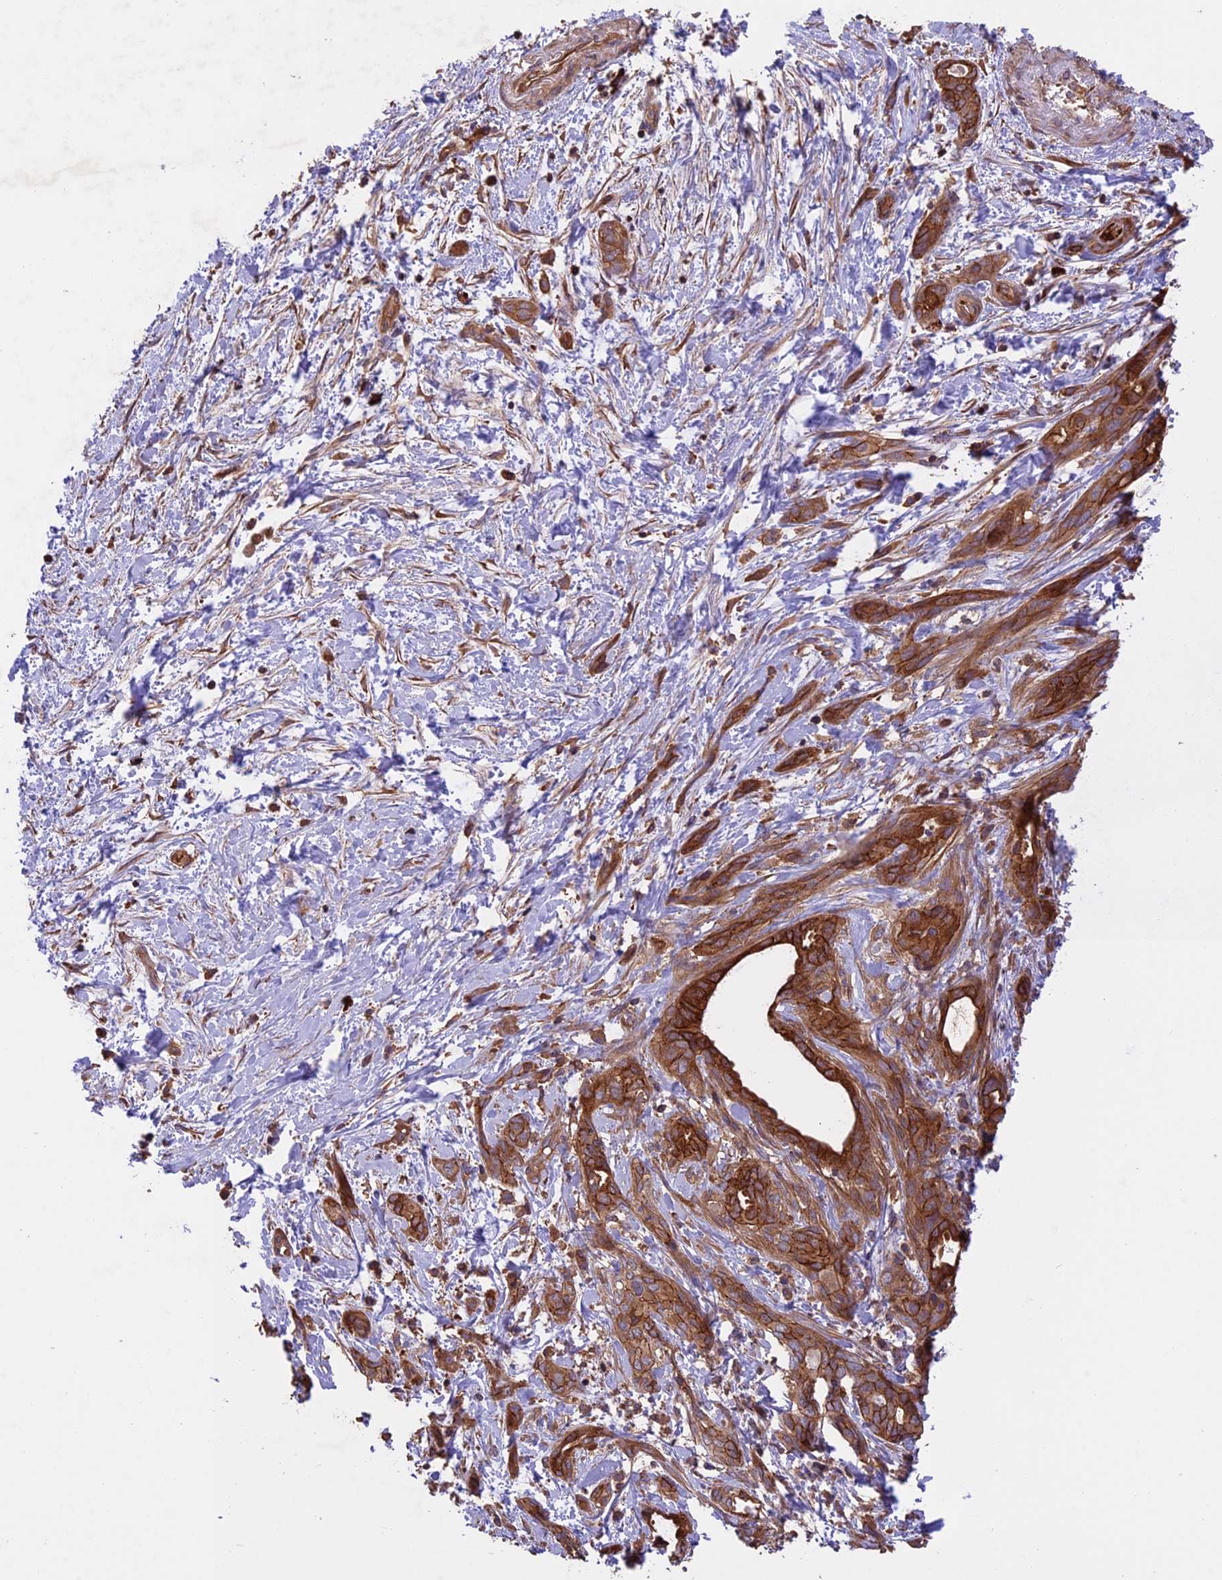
{"staining": {"intensity": "strong", "quantity": ">75%", "location": "cytoplasmic/membranous"}, "tissue": "pancreatic cancer", "cell_type": "Tumor cells", "image_type": "cancer", "snomed": [{"axis": "morphology", "description": "Normal tissue, NOS"}, {"axis": "morphology", "description": "Adenocarcinoma, NOS"}, {"axis": "topography", "description": "Pancreas"}, {"axis": "topography", "description": "Peripheral nerve tissue"}], "caption": "Protein staining of pancreatic adenocarcinoma tissue reveals strong cytoplasmic/membranous staining in about >75% of tumor cells.", "gene": "GAS8", "patient": {"sex": "female", "age": 63}}